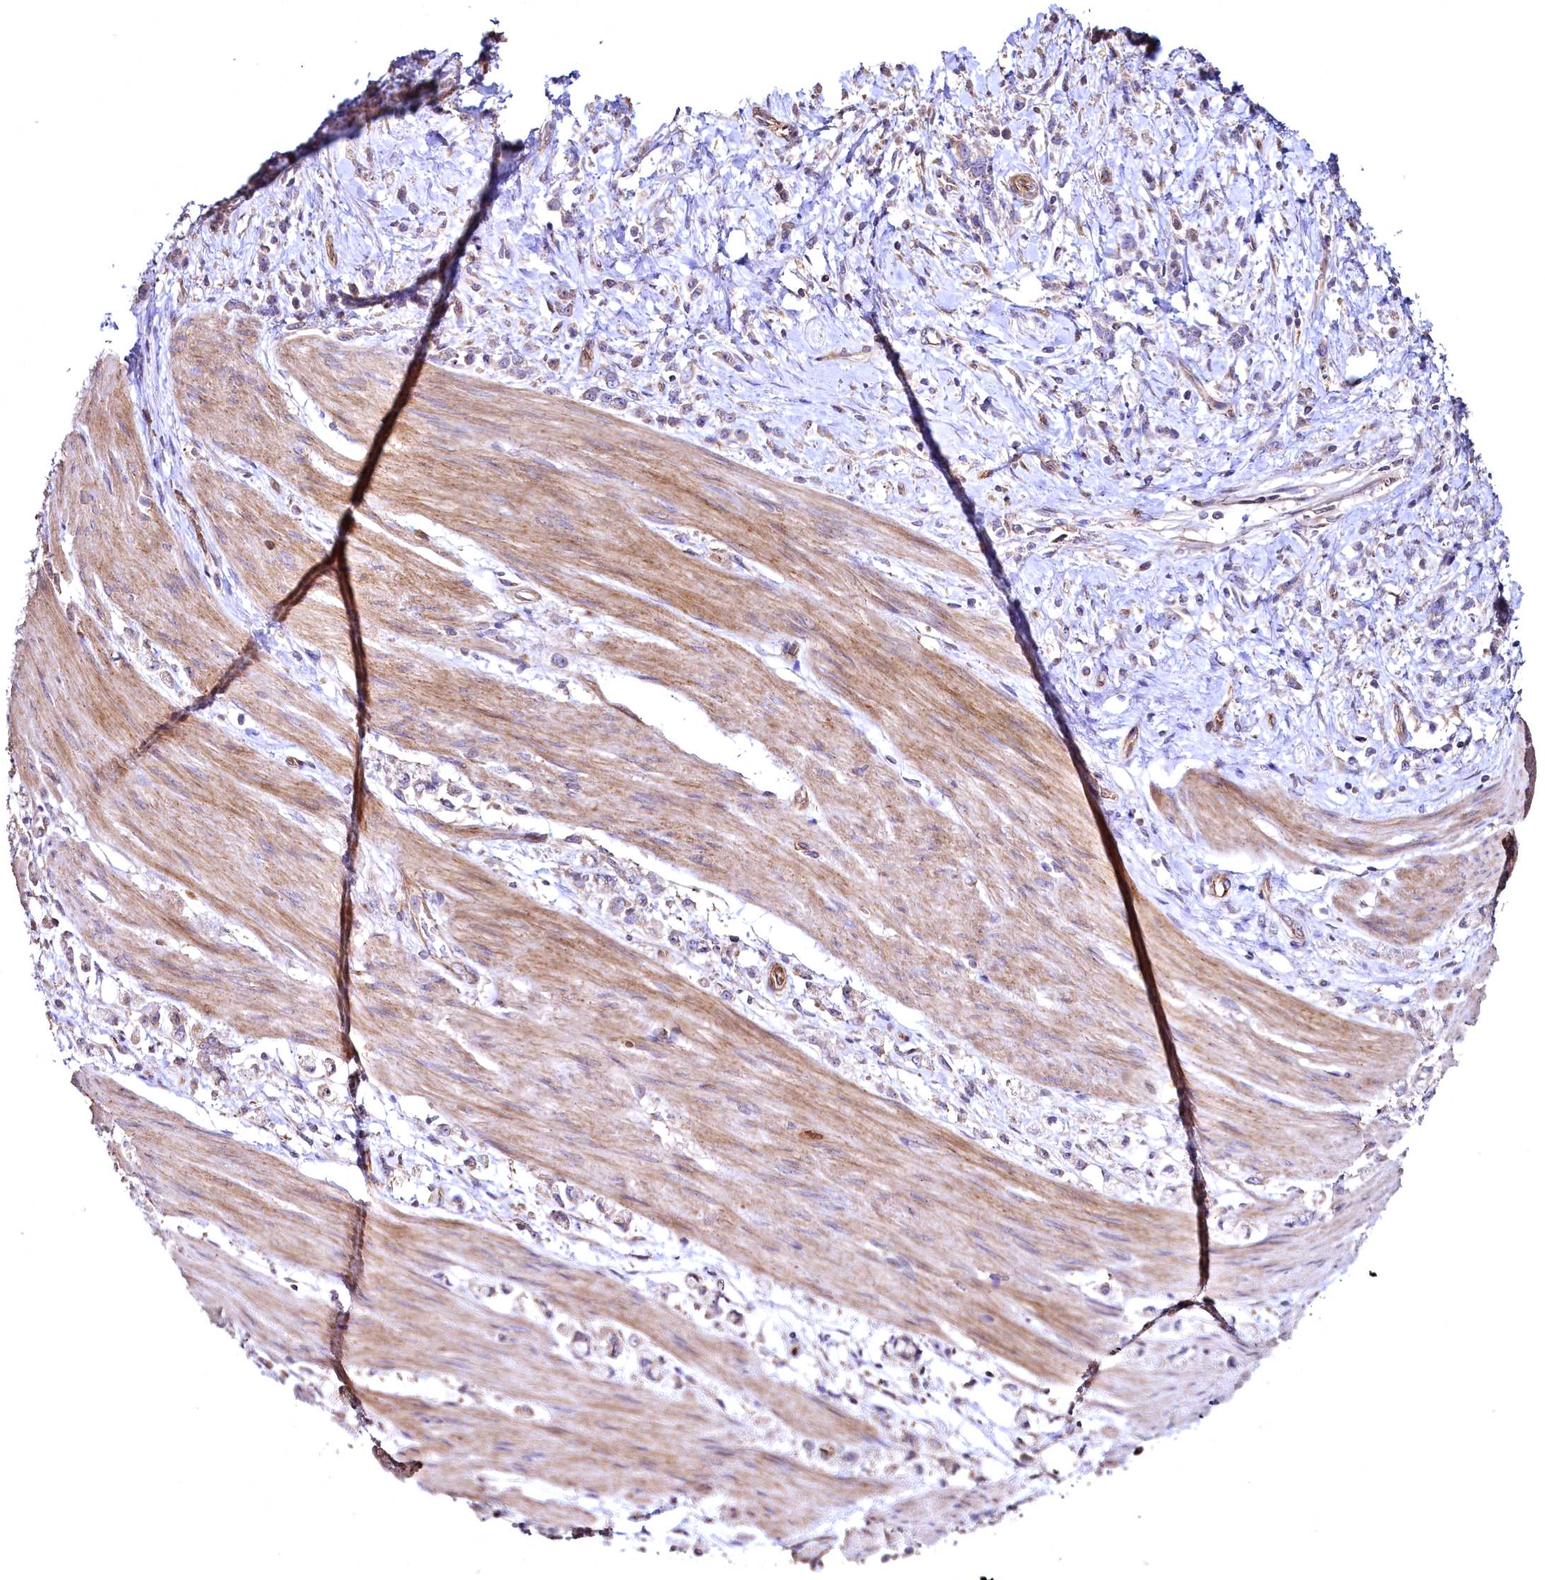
{"staining": {"intensity": "weak", "quantity": ">75%", "location": "cytoplasmic/membranous"}, "tissue": "stomach cancer", "cell_type": "Tumor cells", "image_type": "cancer", "snomed": [{"axis": "morphology", "description": "Adenocarcinoma, NOS"}, {"axis": "topography", "description": "Stomach"}], "caption": "A low amount of weak cytoplasmic/membranous positivity is seen in about >75% of tumor cells in adenocarcinoma (stomach) tissue. The staining was performed using DAB (3,3'-diaminobenzidine), with brown indicating positive protein expression. Nuclei are stained blue with hematoxylin.", "gene": "TBCEL", "patient": {"sex": "female", "age": 60}}